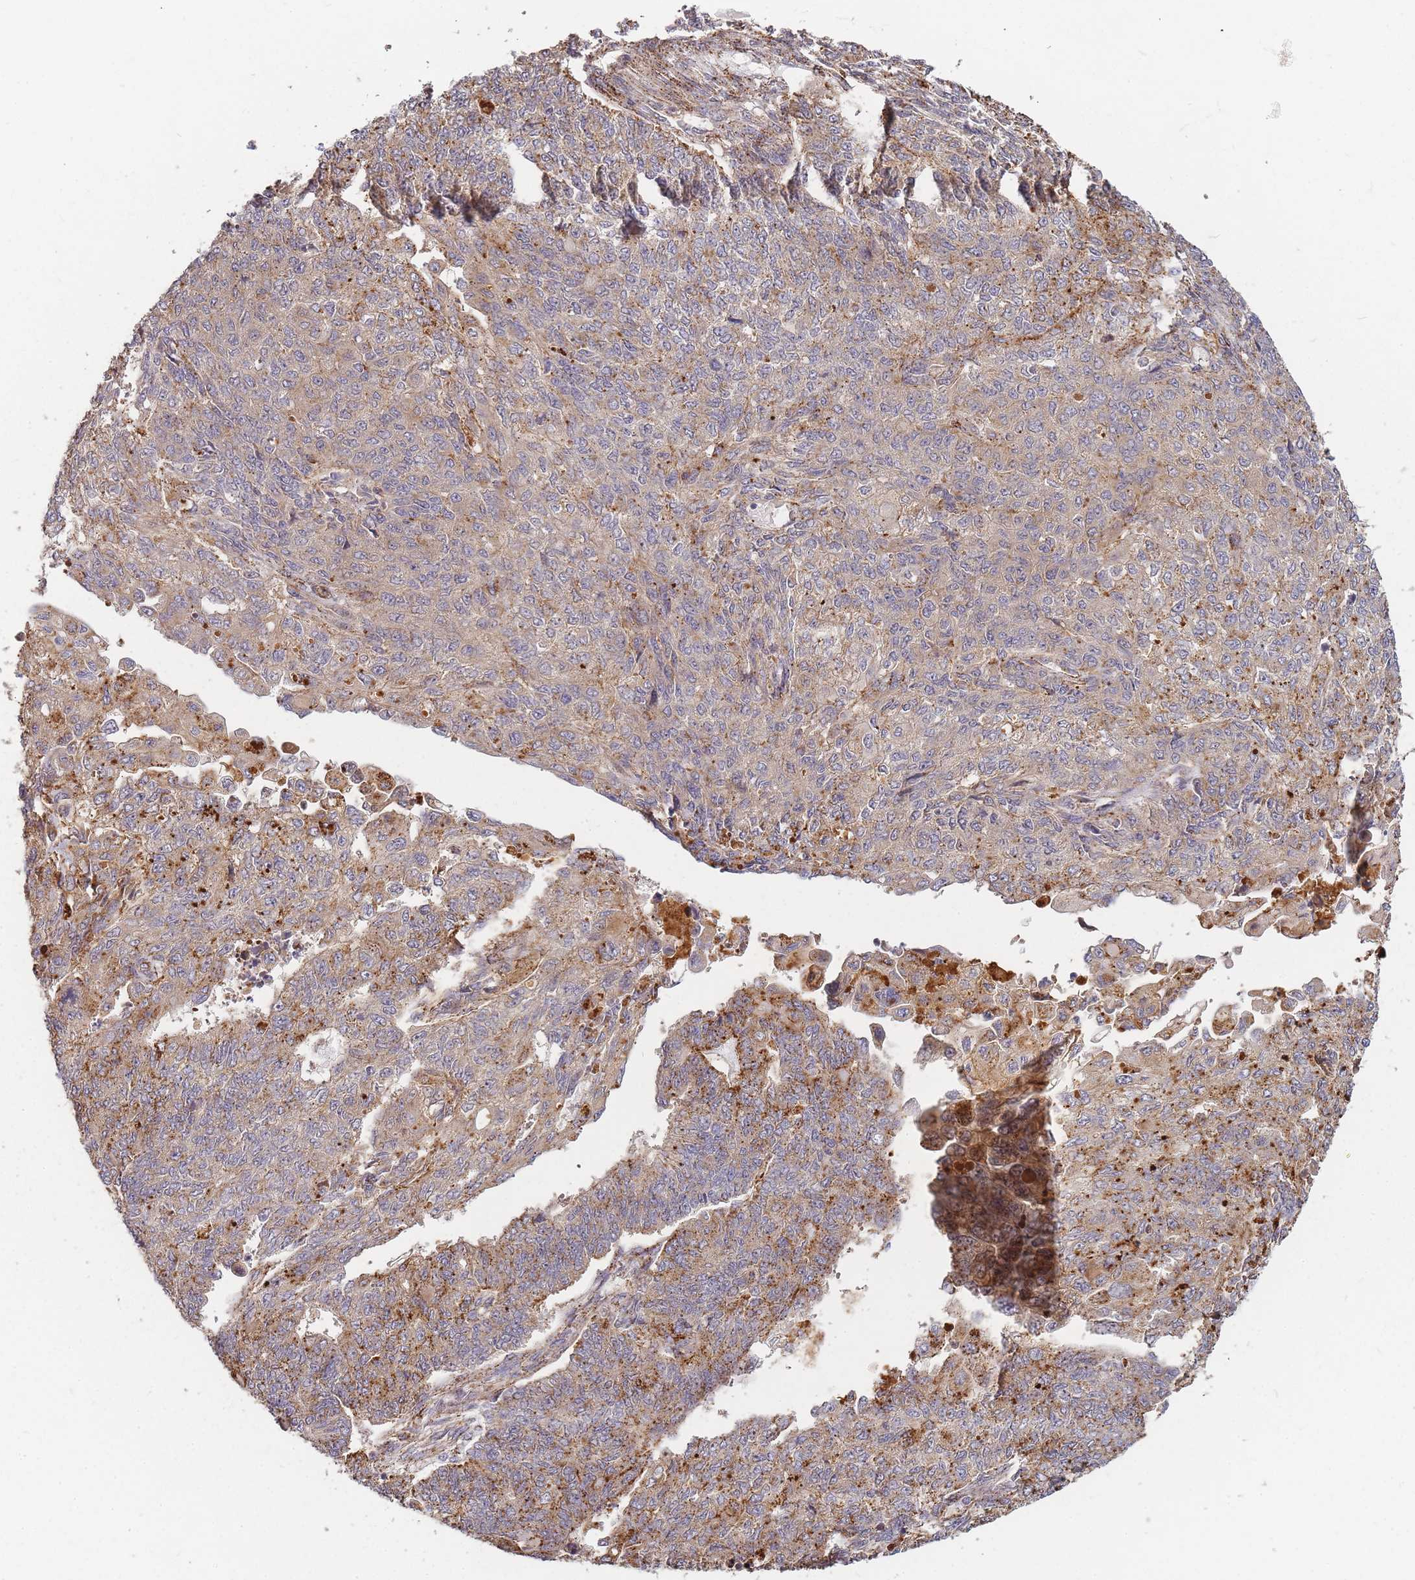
{"staining": {"intensity": "moderate", "quantity": "25%-75%", "location": "cytoplasmic/membranous"}, "tissue": "endometrial cancer", "cell_type": "Tumor cells", "image_type": "cancer", "snomed": [{"axis": "morphology", "description": "Adenocarcinoma, NOS"}, {"axis": "topography", "description": "Endometrium"}], "caption": "High-magnification brightfield microscopy of endometrial adenocarcinoma stained with DAB (3,3'-diaminobenzidine) (brown) and counterstained with hematoxylin (blue). tumor cells exhibit moderate cytoplasmic/membranous positivity is identified in about25%-75% of cells.", "gene": "ATG5", "patient": {"sex": "female", "age": 32}}